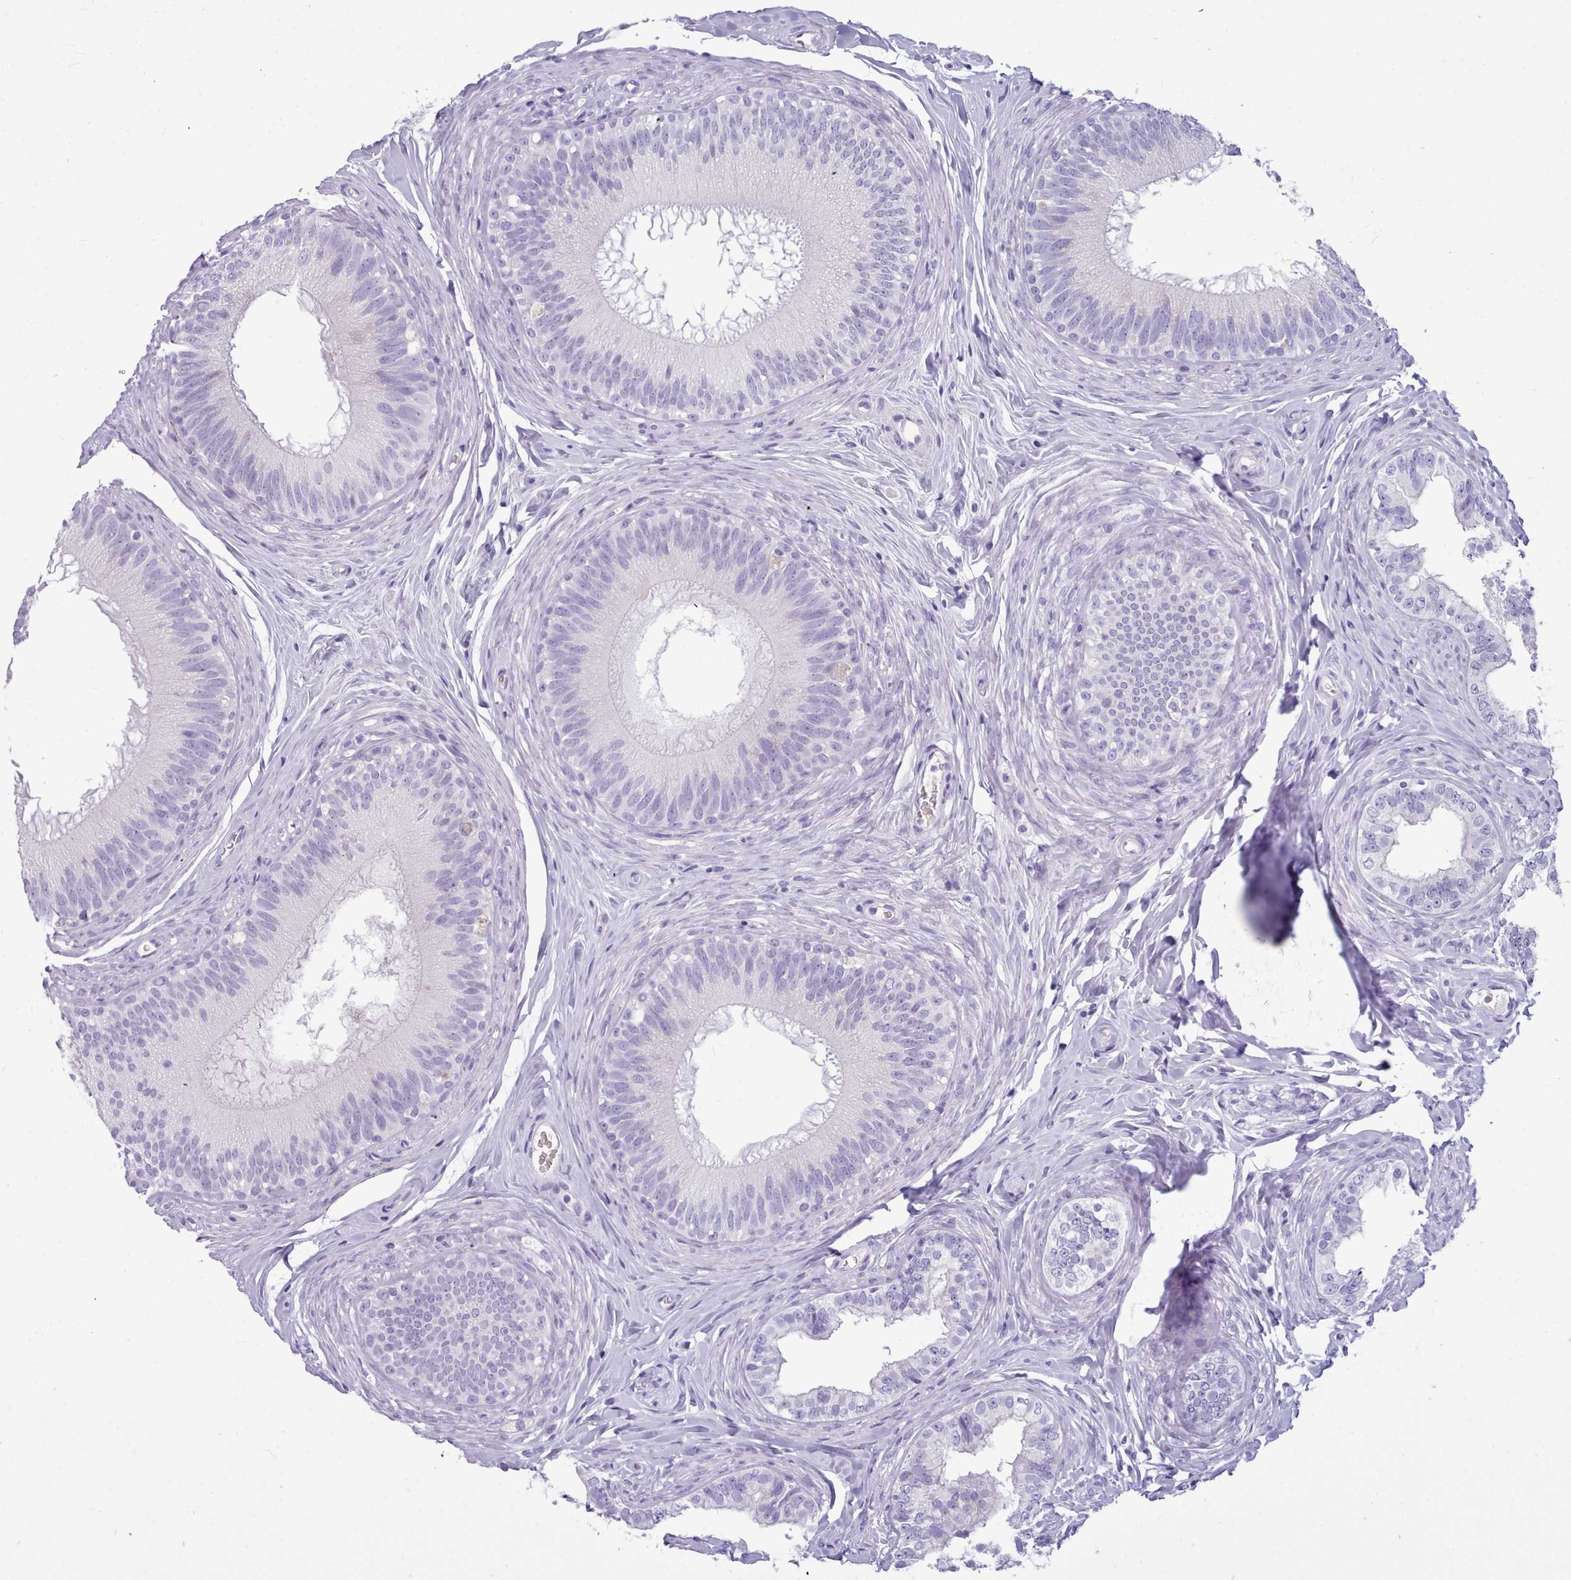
{"staining": {"intensity": "negative", "quantity": "none", "location": "none"}, "tissue": "epididymis", "cell_type": "Glandular cells", "image_type": "normal", "snomed": [{"axis": "morphology", "description": "Normal tissue, NOS"}, {"axis": "topography", "description": "Epididymis"}], "caption": "The micrograph reveals no significant staining in glandular cells of epididymis. (Immunohistochemistry (ihc), brightfield microscopy, high magnification).", "gene": "NKX1", "patient": {"sex": "male", "age": 38}}